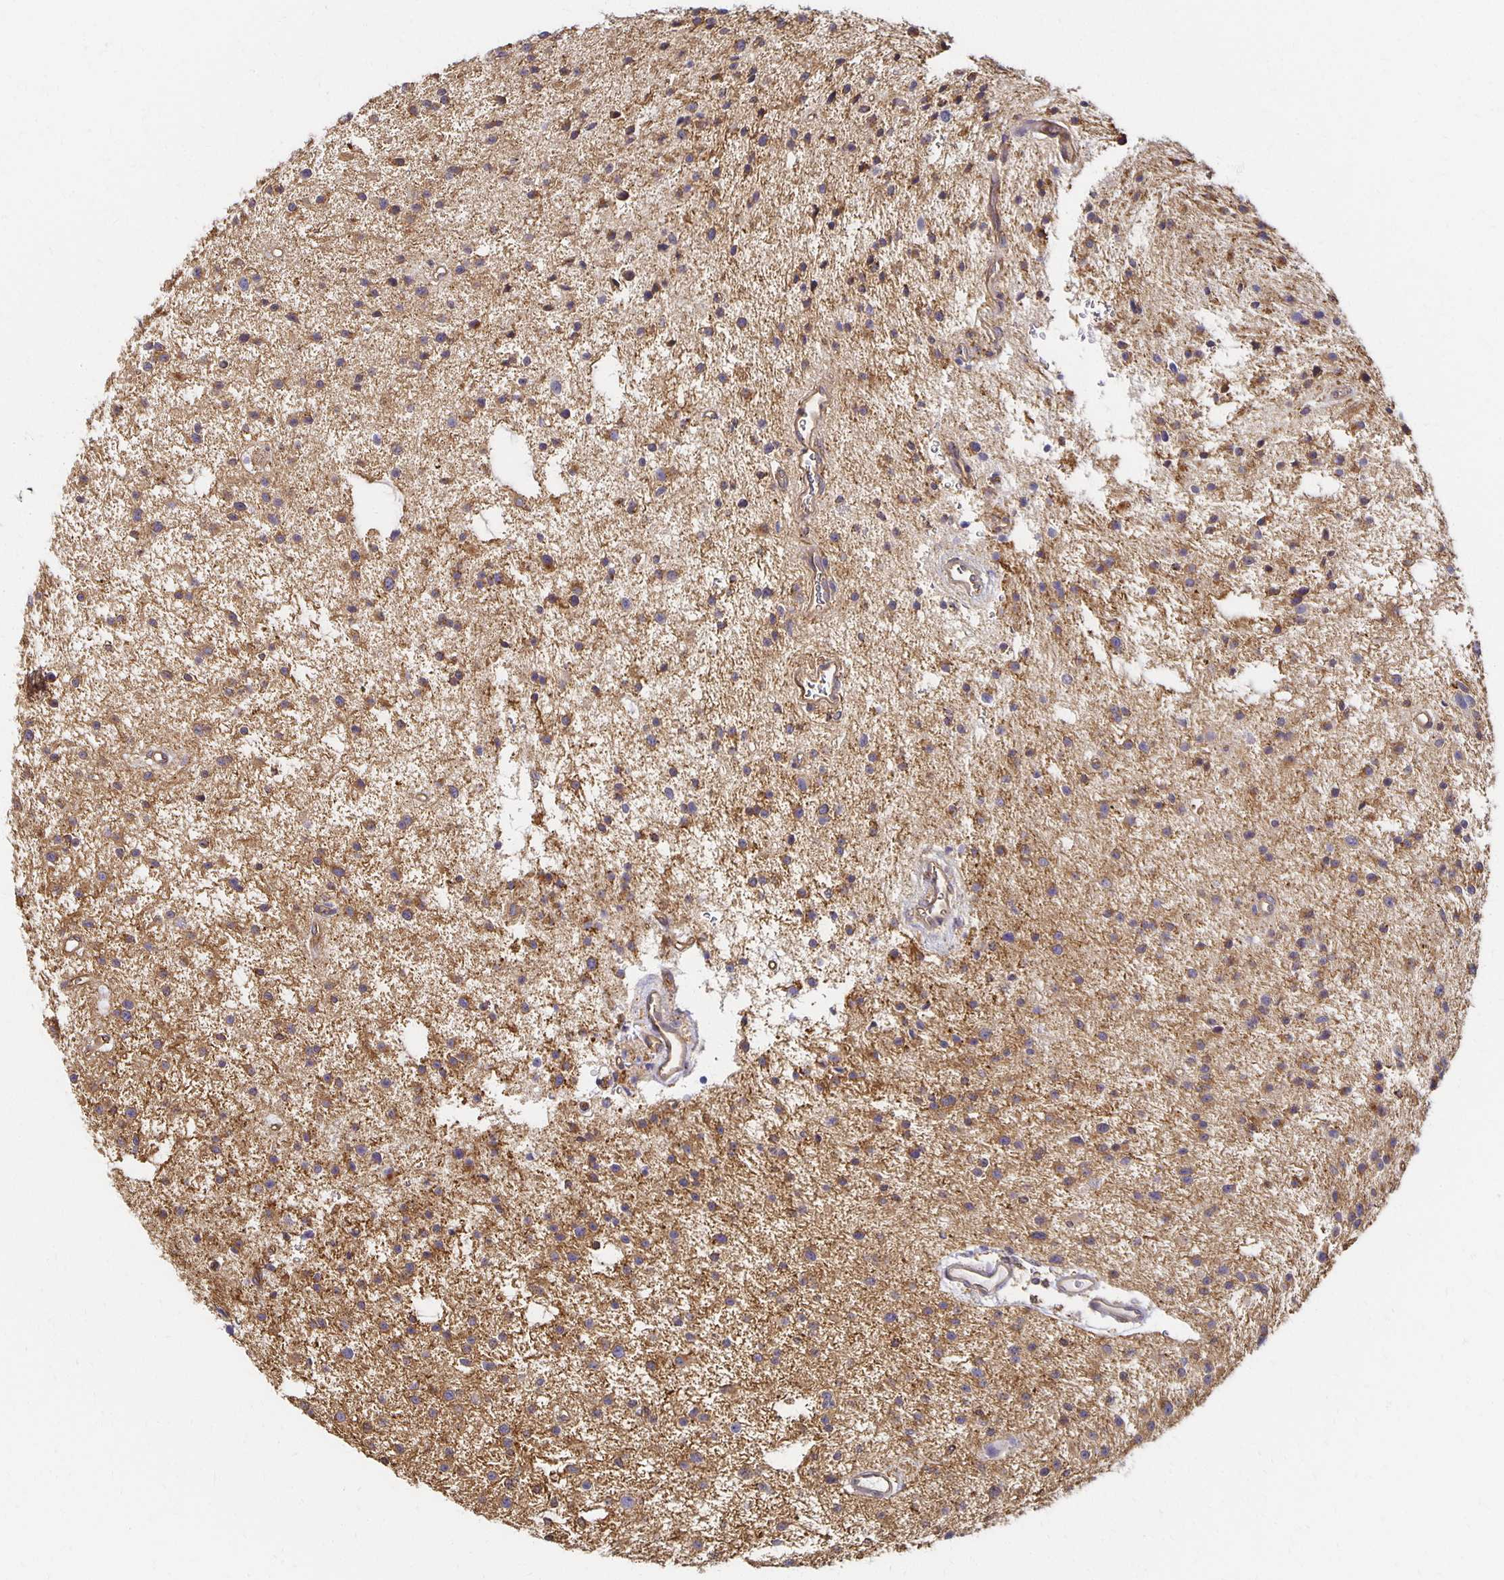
{"staining": {"intensity": "moderate", "quantity": ">75%", "location": "cytoplasmic/membranous"}, "tissue": "glioma", "cell_type": "Tumor cells", "image_type": "cancer", "snomed": [{"axis": "morphology", "description": "Glioma, malignant, Low grade"}, {"axis": "topography", "description": "Brain"}], "caption": "Immunohistochemistry (IHC) of malignant glioma (low-grade) displays medium levels of moderate cytoplasmic/membranous expression in about >75% of tumor cells. The staining is performed using DAB (3,3'-diaminobenzidine) brown chromogen to label protein expression. The nuclei are counter-stained blue using hematoxylin.", "gene": "SORL1", "patient": {"sex": "male", "age": 43}}